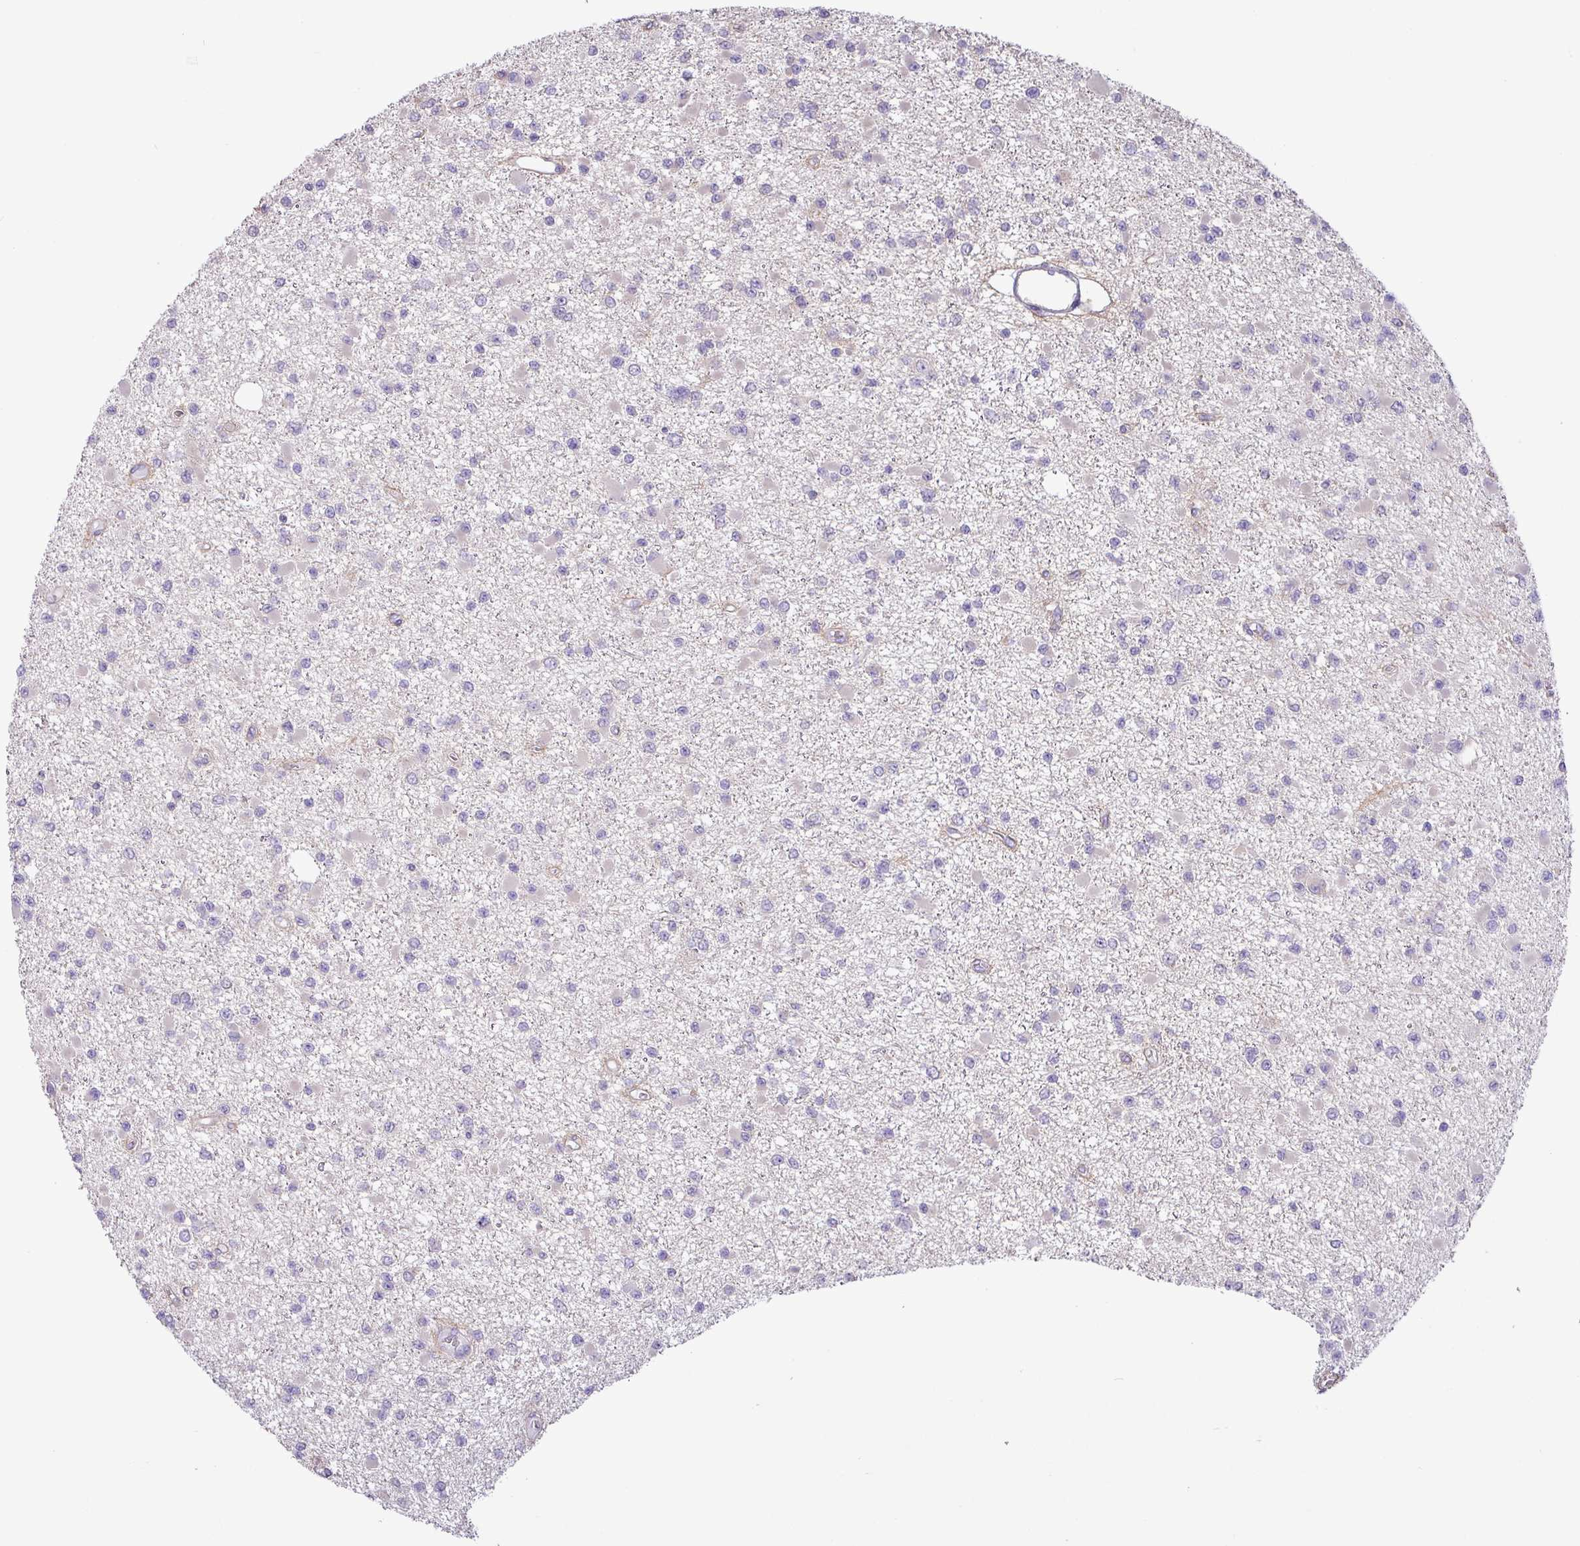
{"staining": {"intensity": "negative", "quantity": "none", "location": "none"}, "tissue": "glioma", "cell_type": "Tumor cells", "image_type": "cancer", "snomed": [{"axis": "morphology", "description": "Glioma, malignant, Low grade"}, {"axis": "topography", "description": "Brain"}], "caption": "This histopathology image is of malignant low-grade glioma stained with immunohistochemistry (IHC) to label a protein in brown with the nuclei are counter-stained blue. There is no positivity in tumor cells.", "gene": "GALNT12", "patient": {"sex": "female", "age": 22}}